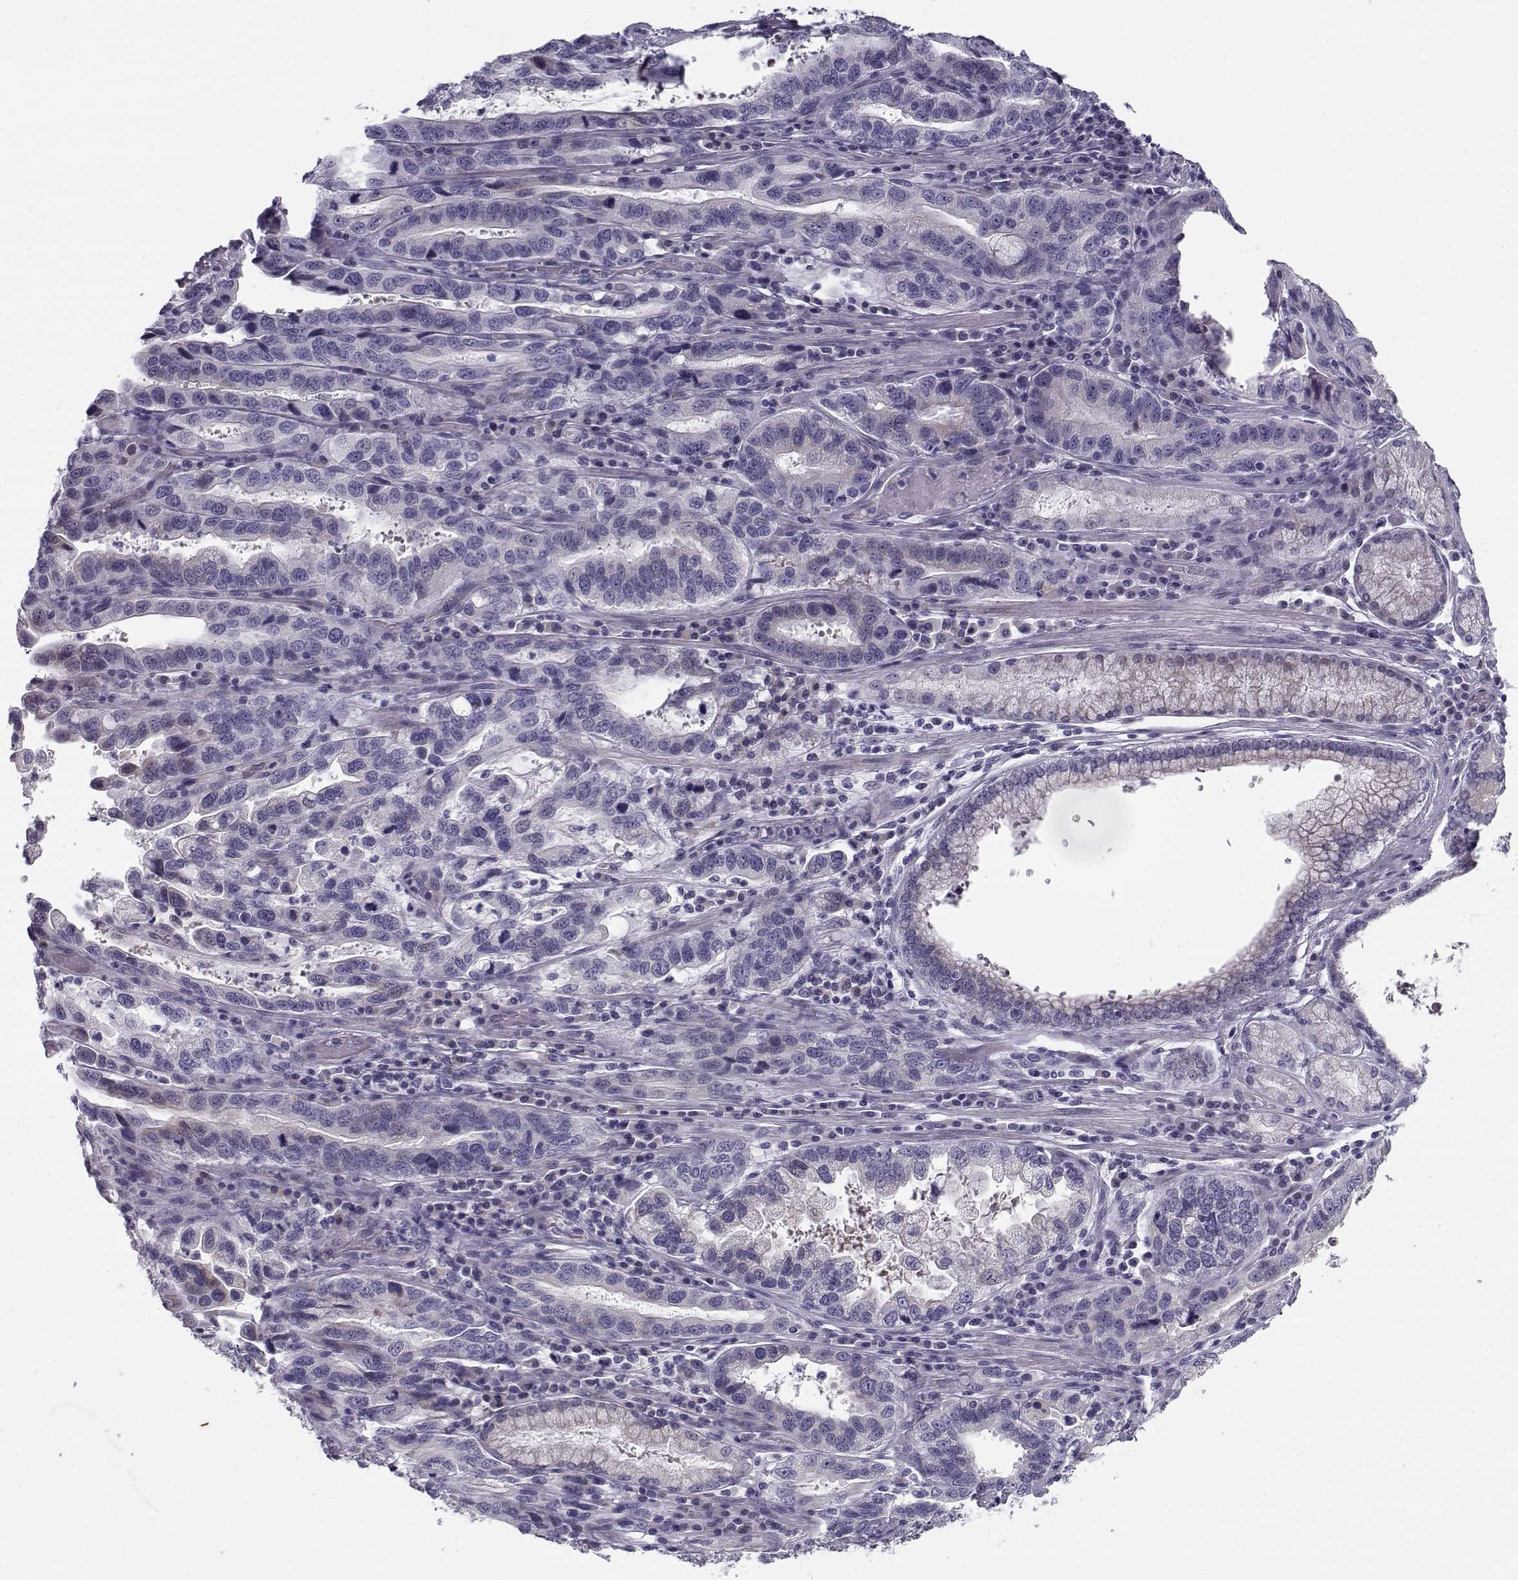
{"staining": {"intensity": "negative", "quantity": "none", "location": "none"}, "tissue": "stomach cancer", "cell_type": "Tumor cells", "image_type": "cancer", "snomed": [{"axis": "morphology", "description": "Adenocarcinoma, NOS"}, {"axis": "topography", "description": "Stomach, lower"}], "caption": "An immunohistochemistry (IHC) micrograph of stomach cancer (adenocarcinoma) is shown. There is no staining in tumor cells of stomach cancer (adenocarcinoma).", "gene": "CREB3L3", "patient": {"sex": "female", "age": 76}}